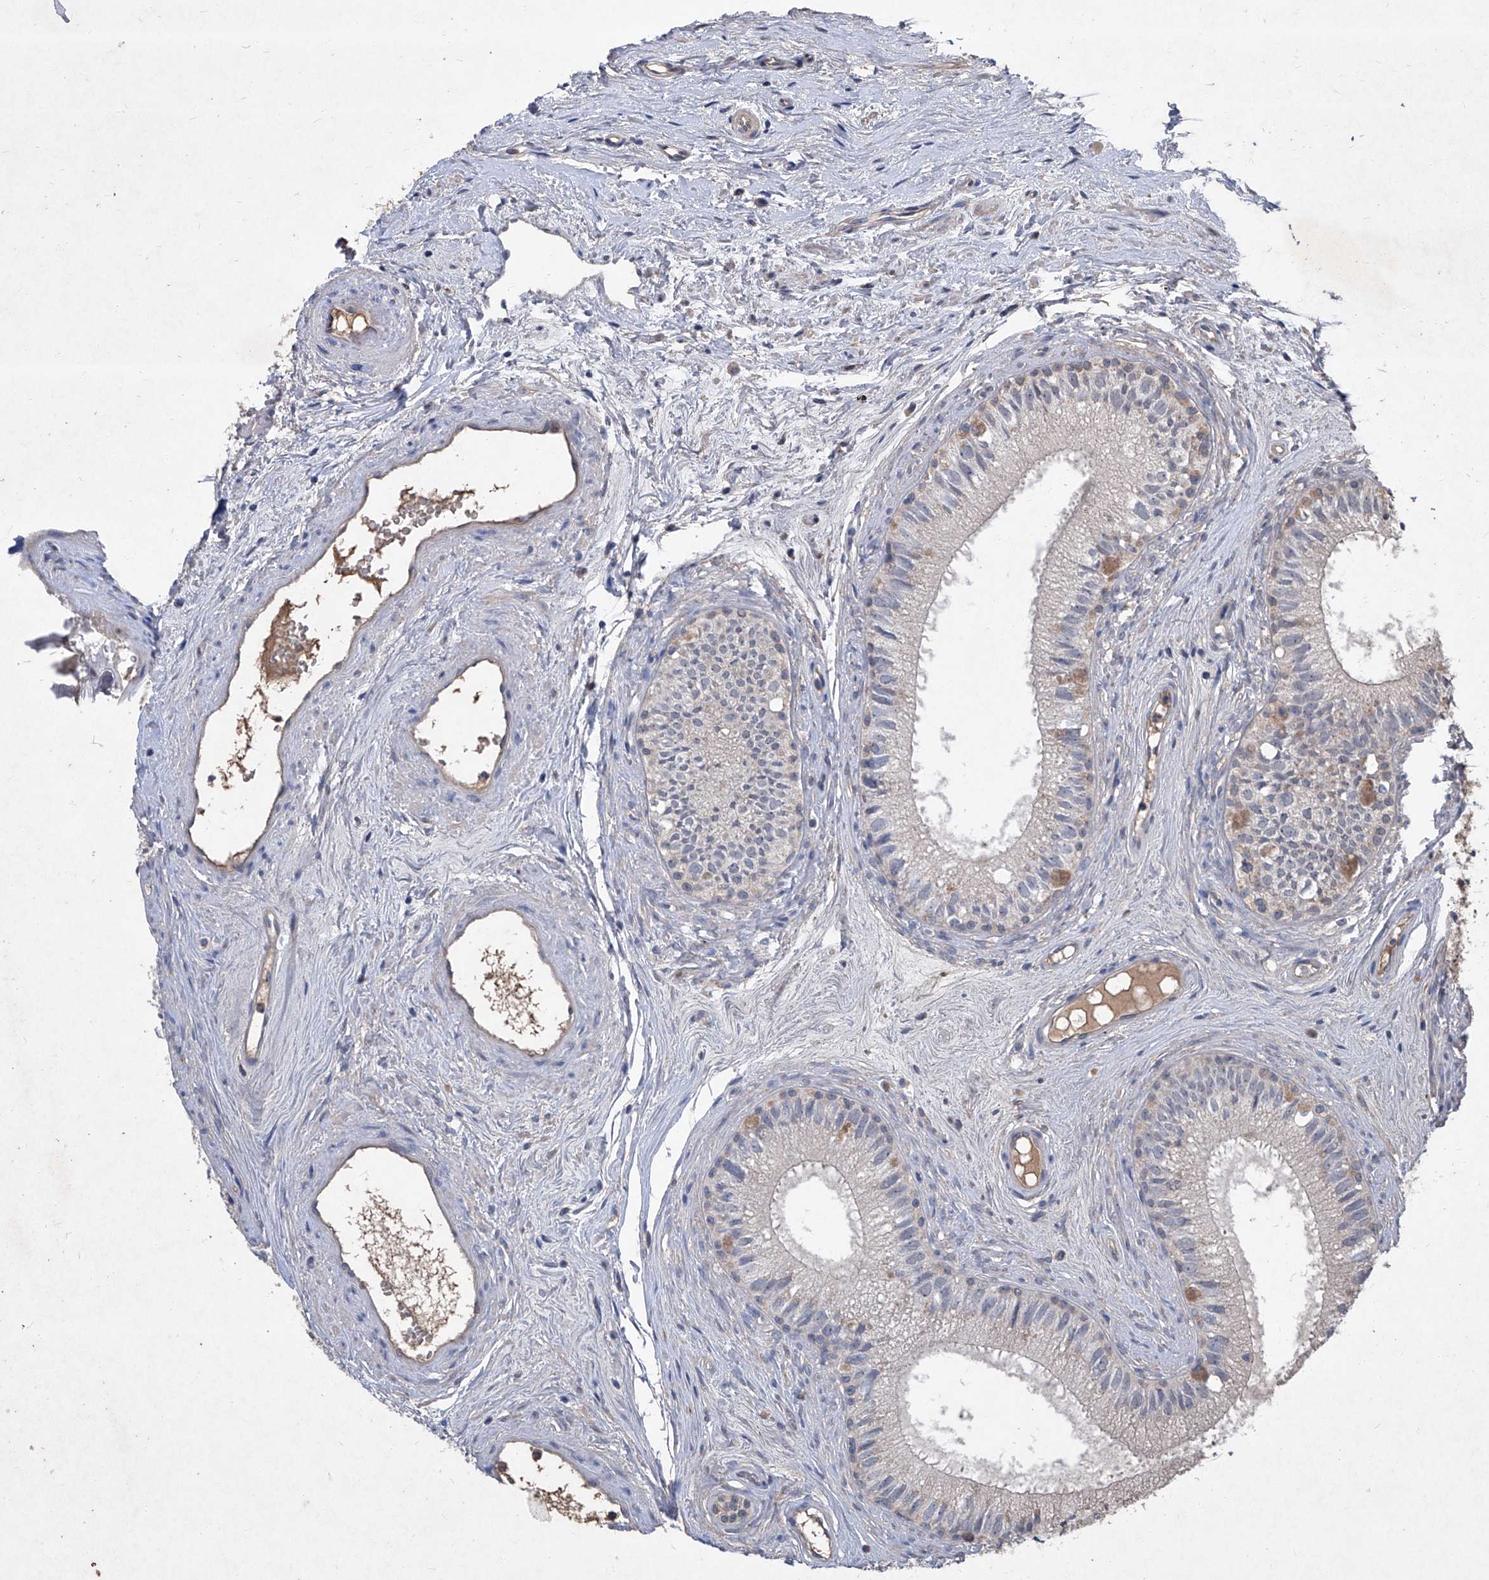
{"staining": {"intensity": "negative", "quantity": "none", "location": "none"}, "tissue": "epididymis", "cell_type": "Glandular cells", "image_type": "normal", "snomed": [{"axis": "morphology", "description": "Normal tissue, NOS"}, {"axis": "topography", "description": "Epididymis"}], "caption": "Normal epididymis was stained to show a protein in brown. There is no significant staining in glandular cells. The staining was performed using DAB to visualize the protein expression in brown, while the nuclei were stained in blue with hematoxylin (Magnification: 20x).", "gene": "SYNGR1", "patient": {"sex": "male", "age": 71}}